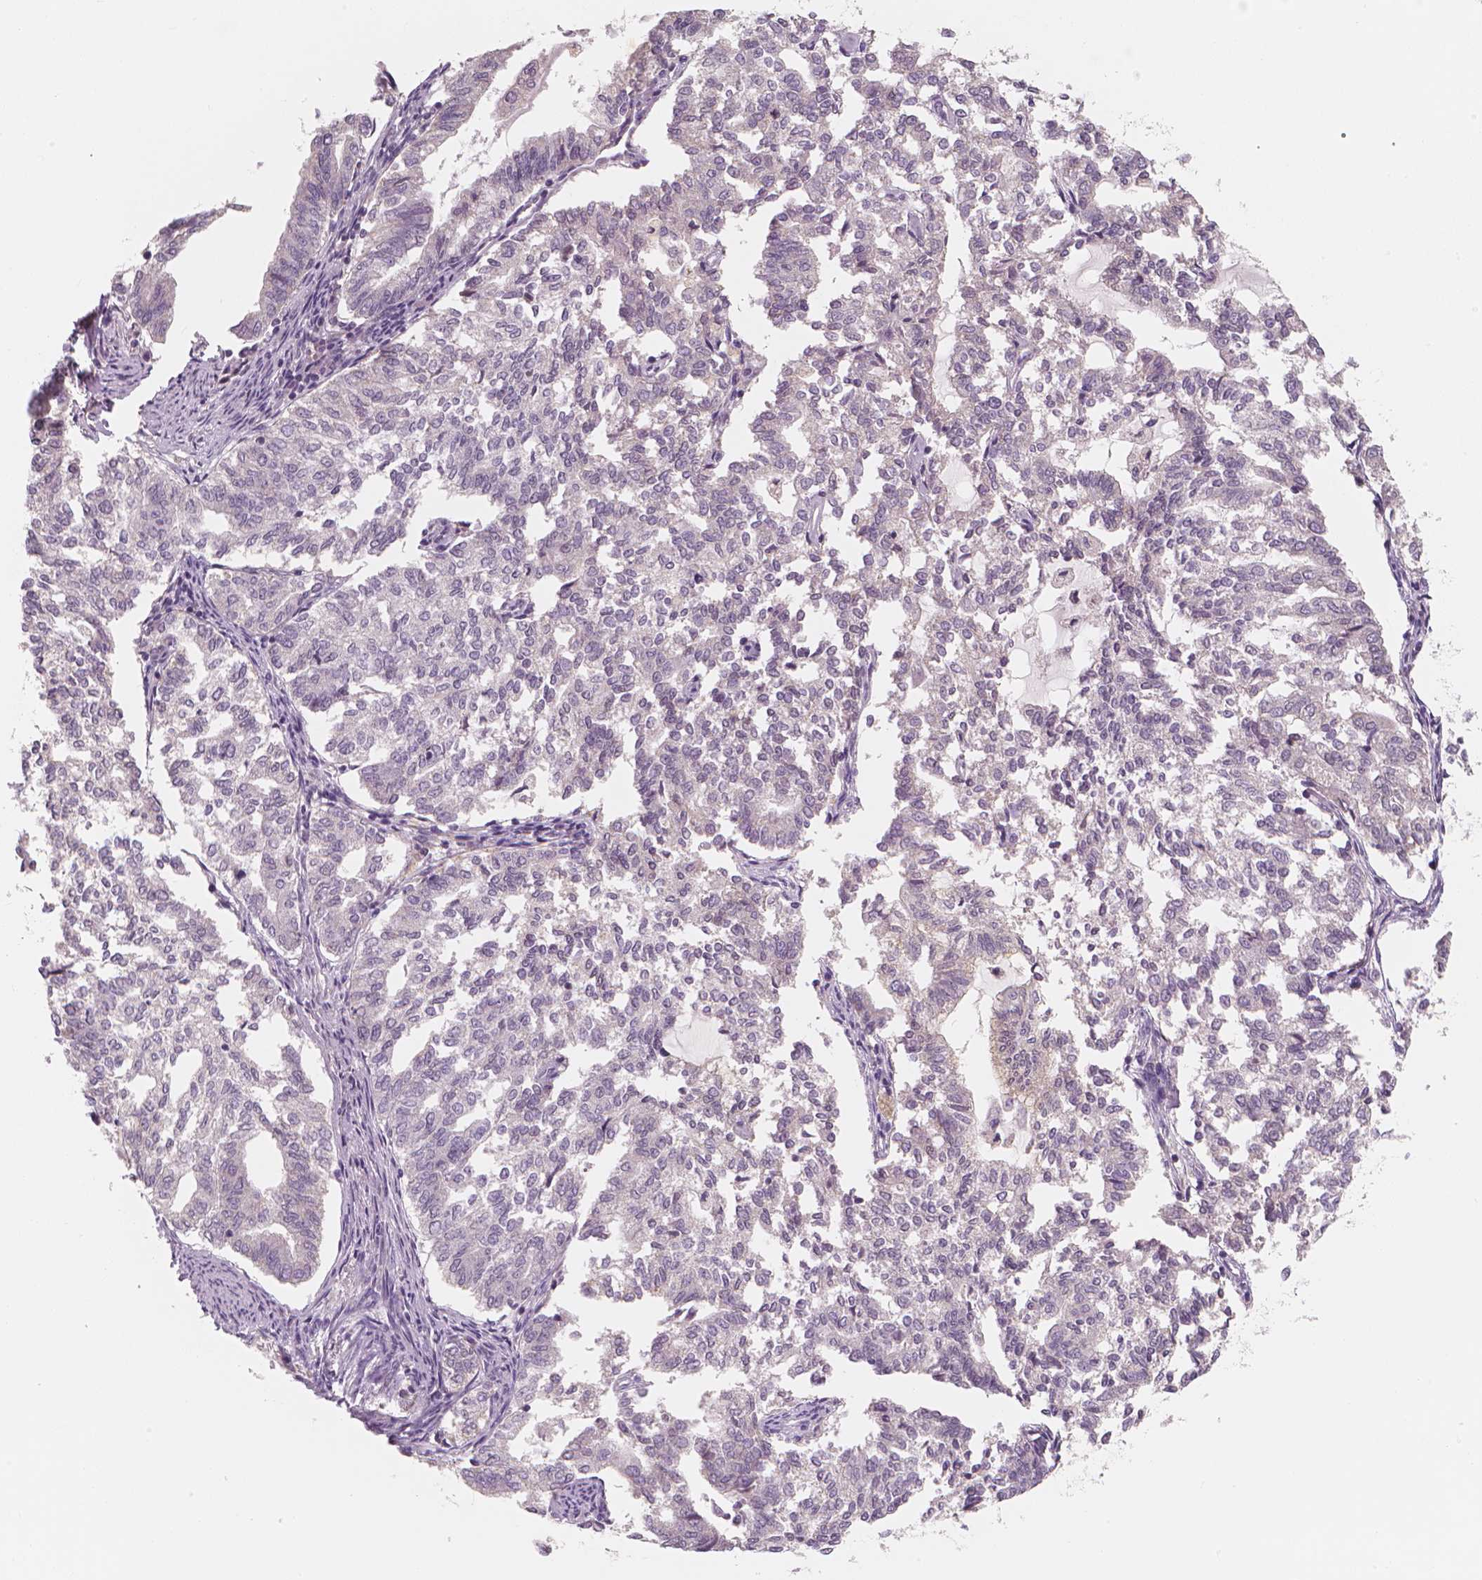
{"staining": {"intensity": "negative", "quantity": "none", "location": "none"}, "tissue": "endometrial cancer", "cell_type": "Tumor cells", "image_type": "cancer", "snomed": [{"axis": "morphology", "description": "Adenocarcinoma, NOS"}, {"axis": "topography", "description": "Endometrium"}], "caption": "Protein analysis of adenocarcinoma (endometrial) reveals no significant positivity in tumor cells. (Stains: DAB (3,3'-diaminobenzidine) immunohistochemistry with hematoxylin counter stain, Microscopy: brightfield microscopy at high magnification).", "gene": "RNASE7", "patient": {"sex": "female", "age": 79}}